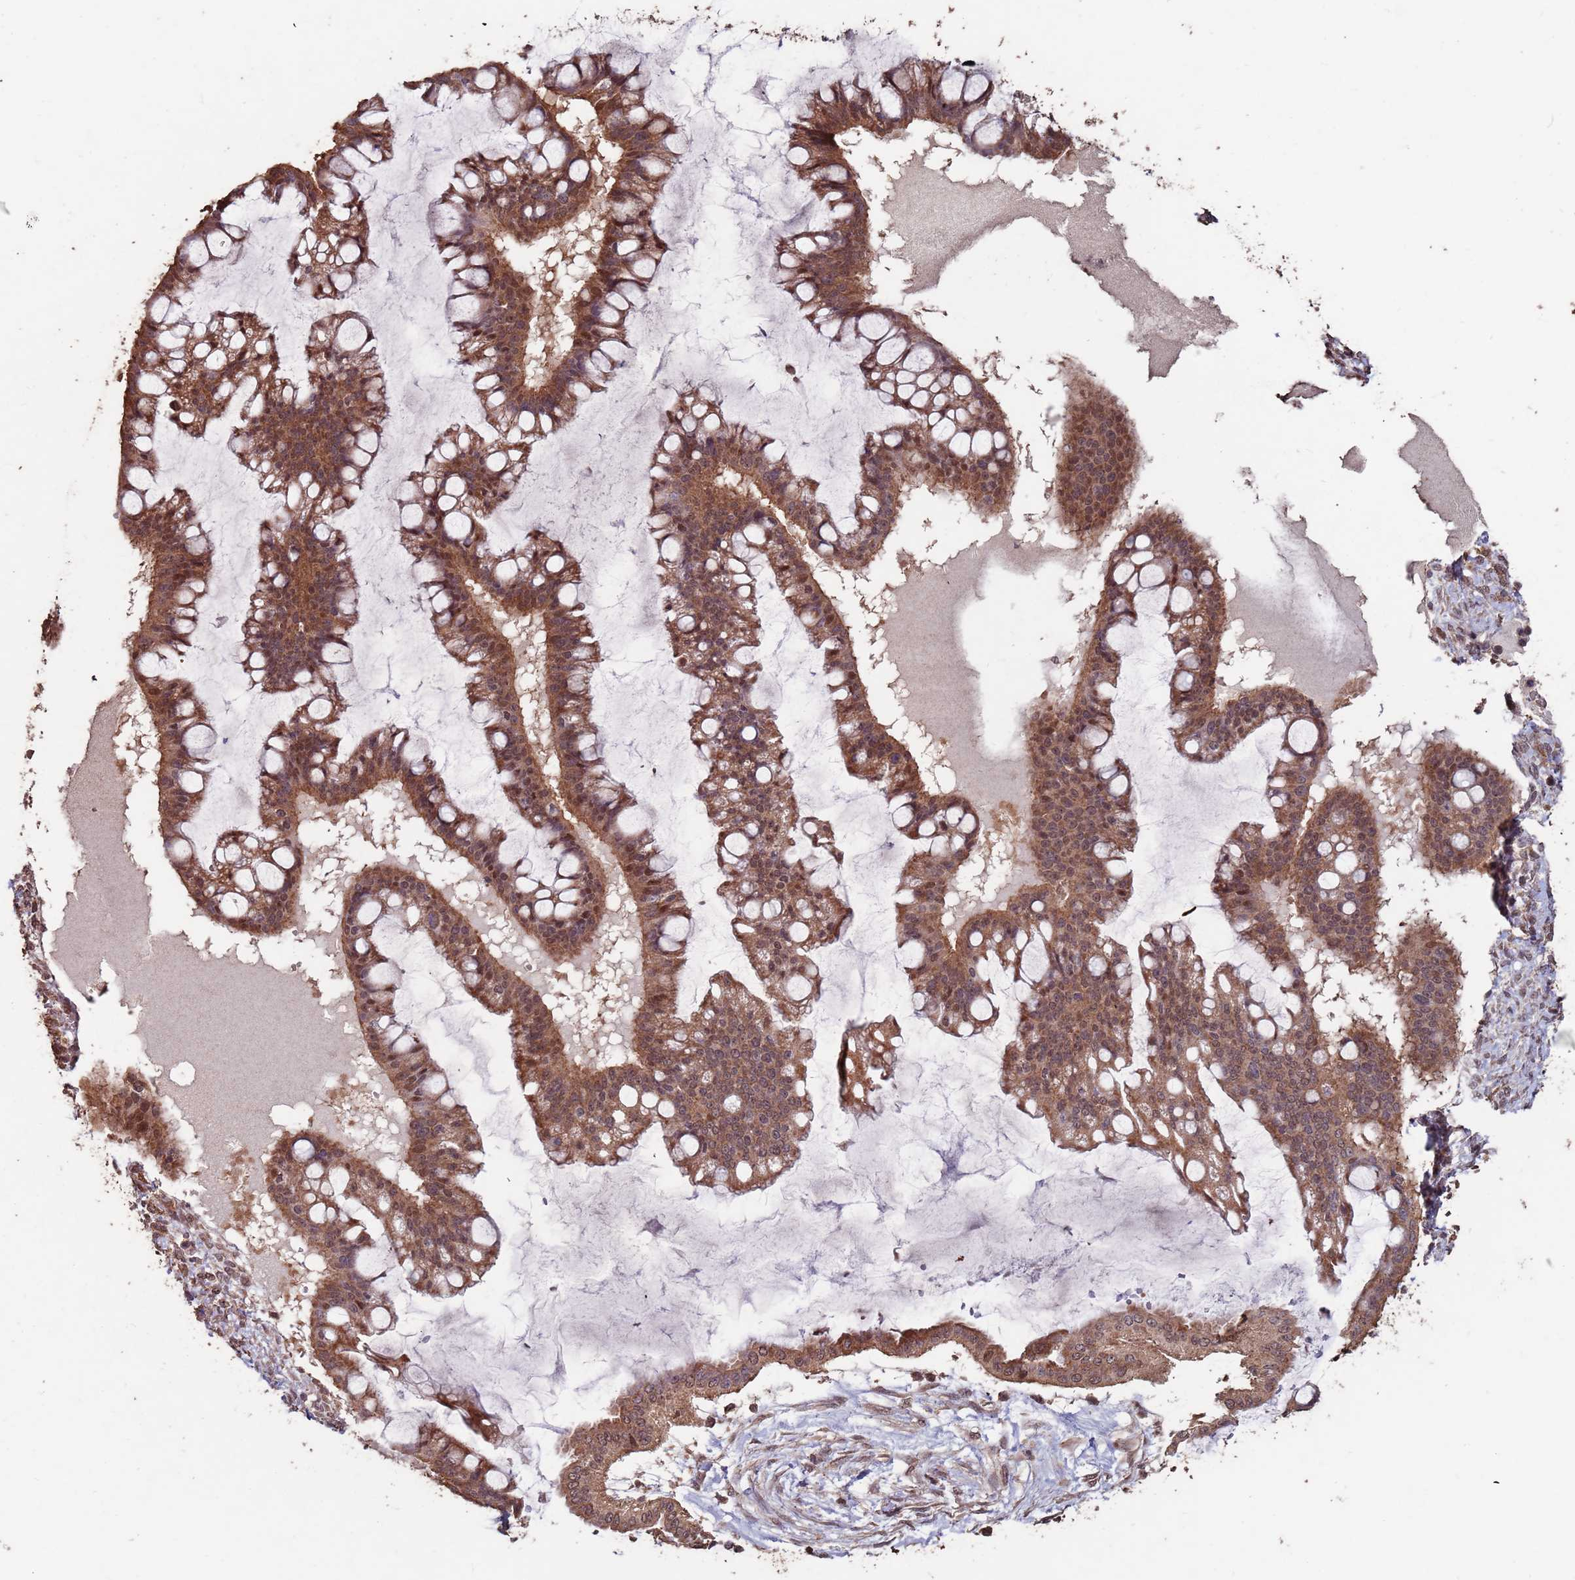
{"staining": {"intensity": "moderate", "quantity": ">75%", "location": "cytoplasmic/membranous,nuclear"}, "tissue": "ovarian cancer", "cell_type": "Tumor cells", "image_type": "cancer", "snomed": [{"axis": "morphology", "description": "Cystadenocarcinoma, mucinous, NOS"}, {"axis": "topography", "description": "Ovary"}], "caption": "Protein staining exhibits moderate cytoplasmic/membranous and nuclear expression in approximately >75% of tumor cells in ovarian cancer (mucinous cystadenocarcinoma). (DAB IHC with brightfield microscopy, high magnification).", "gene": "PRR7", "patient": {"sex": "female", "age": 73}}